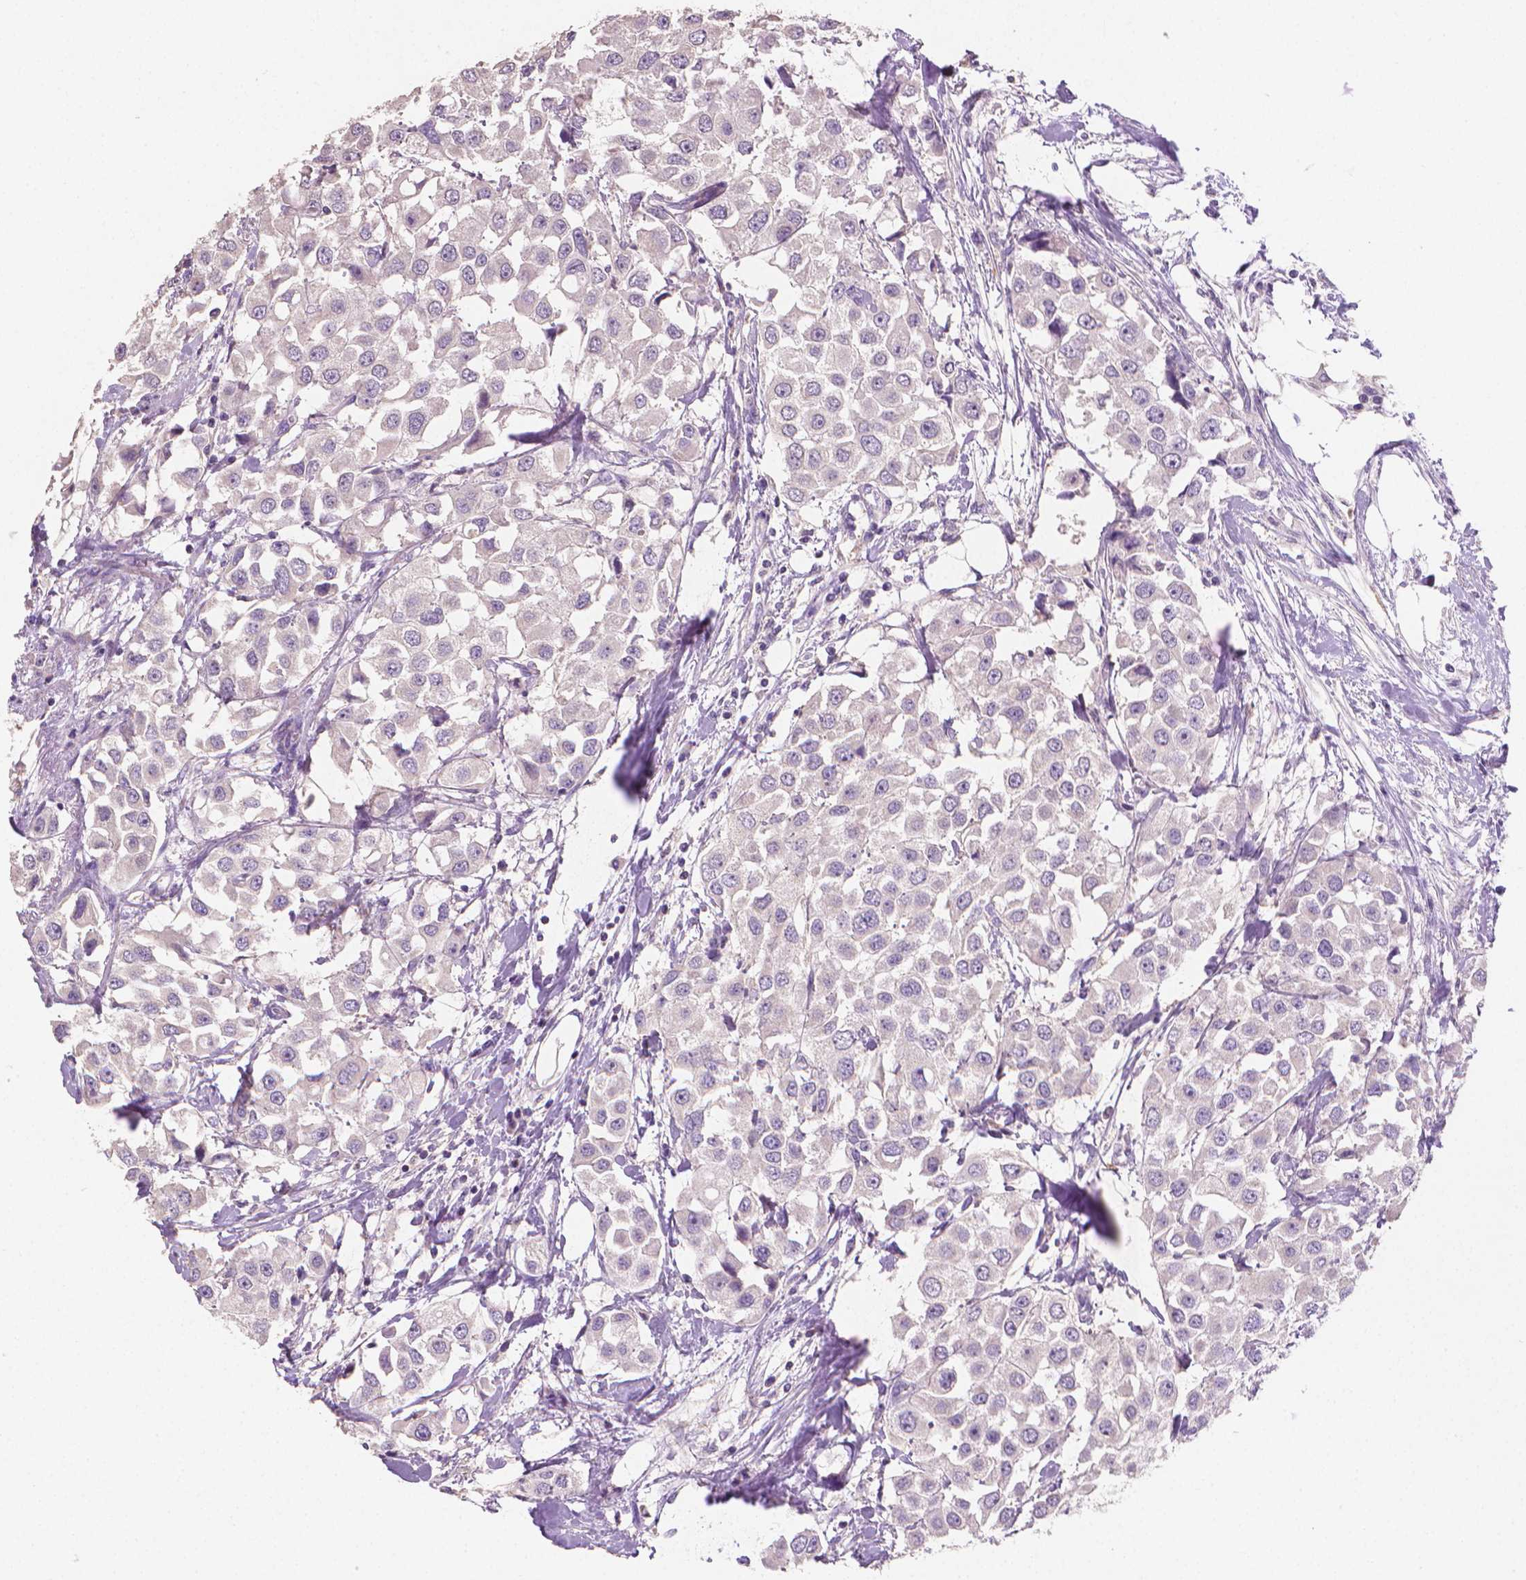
{"staining": {"intensity": "negative", "quantity": "none", "location": "none"}, "tissue": "urothelial cancer", "cell_type": "Tumor cells", "image_type": "cancer", "snomed": [{"axis": "morphology", "description": "Urothelial carcinoma, High grade"}, {"axis": "topography", "description": "Urinary bladder"}], "caption": "Immunohistochemistry image of neoplastic tissue: human urothelial cancer stained with DAB exhibits no significant protein expression in tumor cells. The staining was performed using DAB to visualize the protein expression in brown, while the nuclei were stained in blue with hematoxylin (Magnification: 20x).", "gene": "CATIP", "patient": {"sex": "female", "age": 64}}